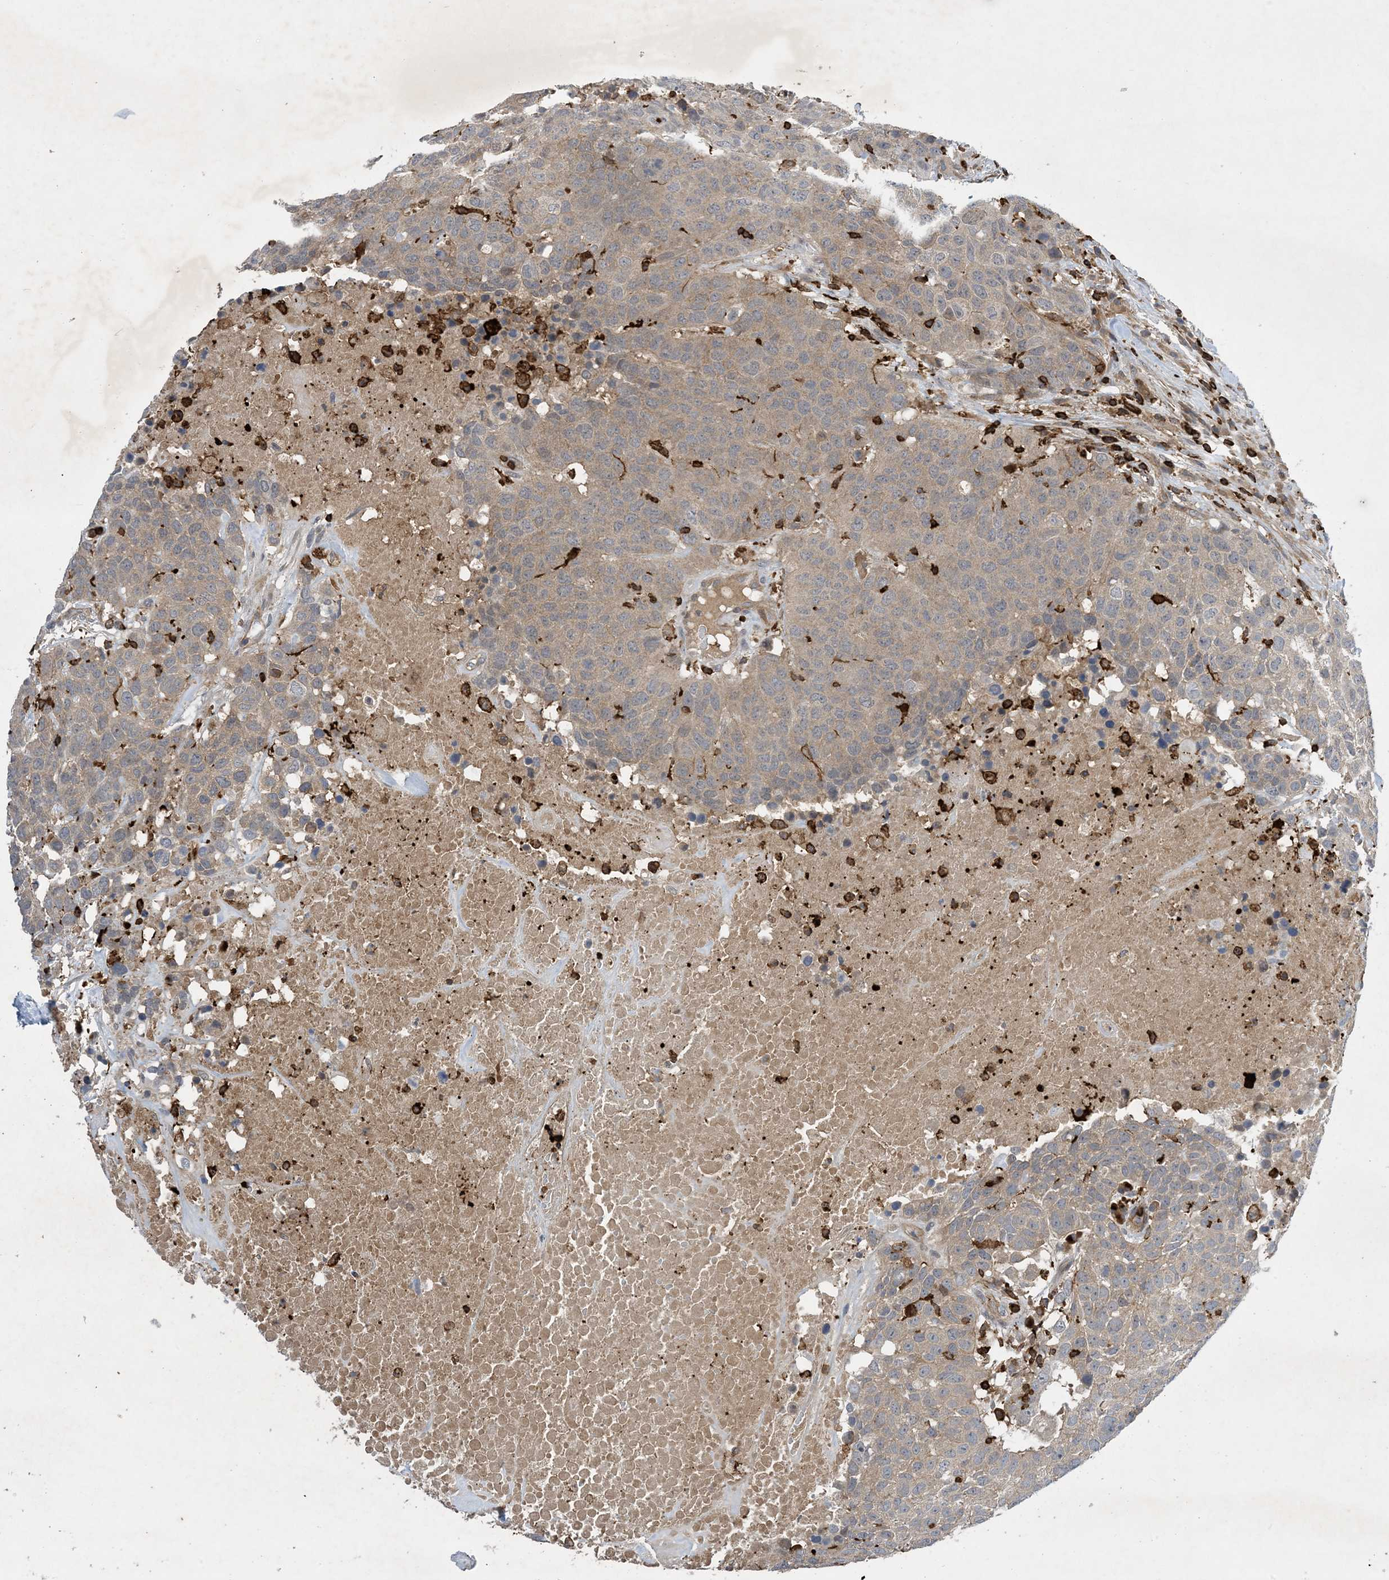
{"staining": {"intensity": "weak", "quantity": ">75%", "location": "cytoplasmic/membranous"}, "tissue": "head and neck cancer", "cell_type": "Tumor cells", "image_type": "cancer", "snomed": [{"axis": "morphology", "description": "Squamous cell carcinoma, NOS"}, {"axis": "topography", "description": "Head-Neck"}], "caption": "This photomicrograph displays immunohistochemistry staining of human head and neck cancer (squamous cell carcinoma), with low weak cytoplasmic/membranous staining in approximately >75% of tumor cells.", "gene": "AK9", "patient": {"sex": "male", "age": 66}}